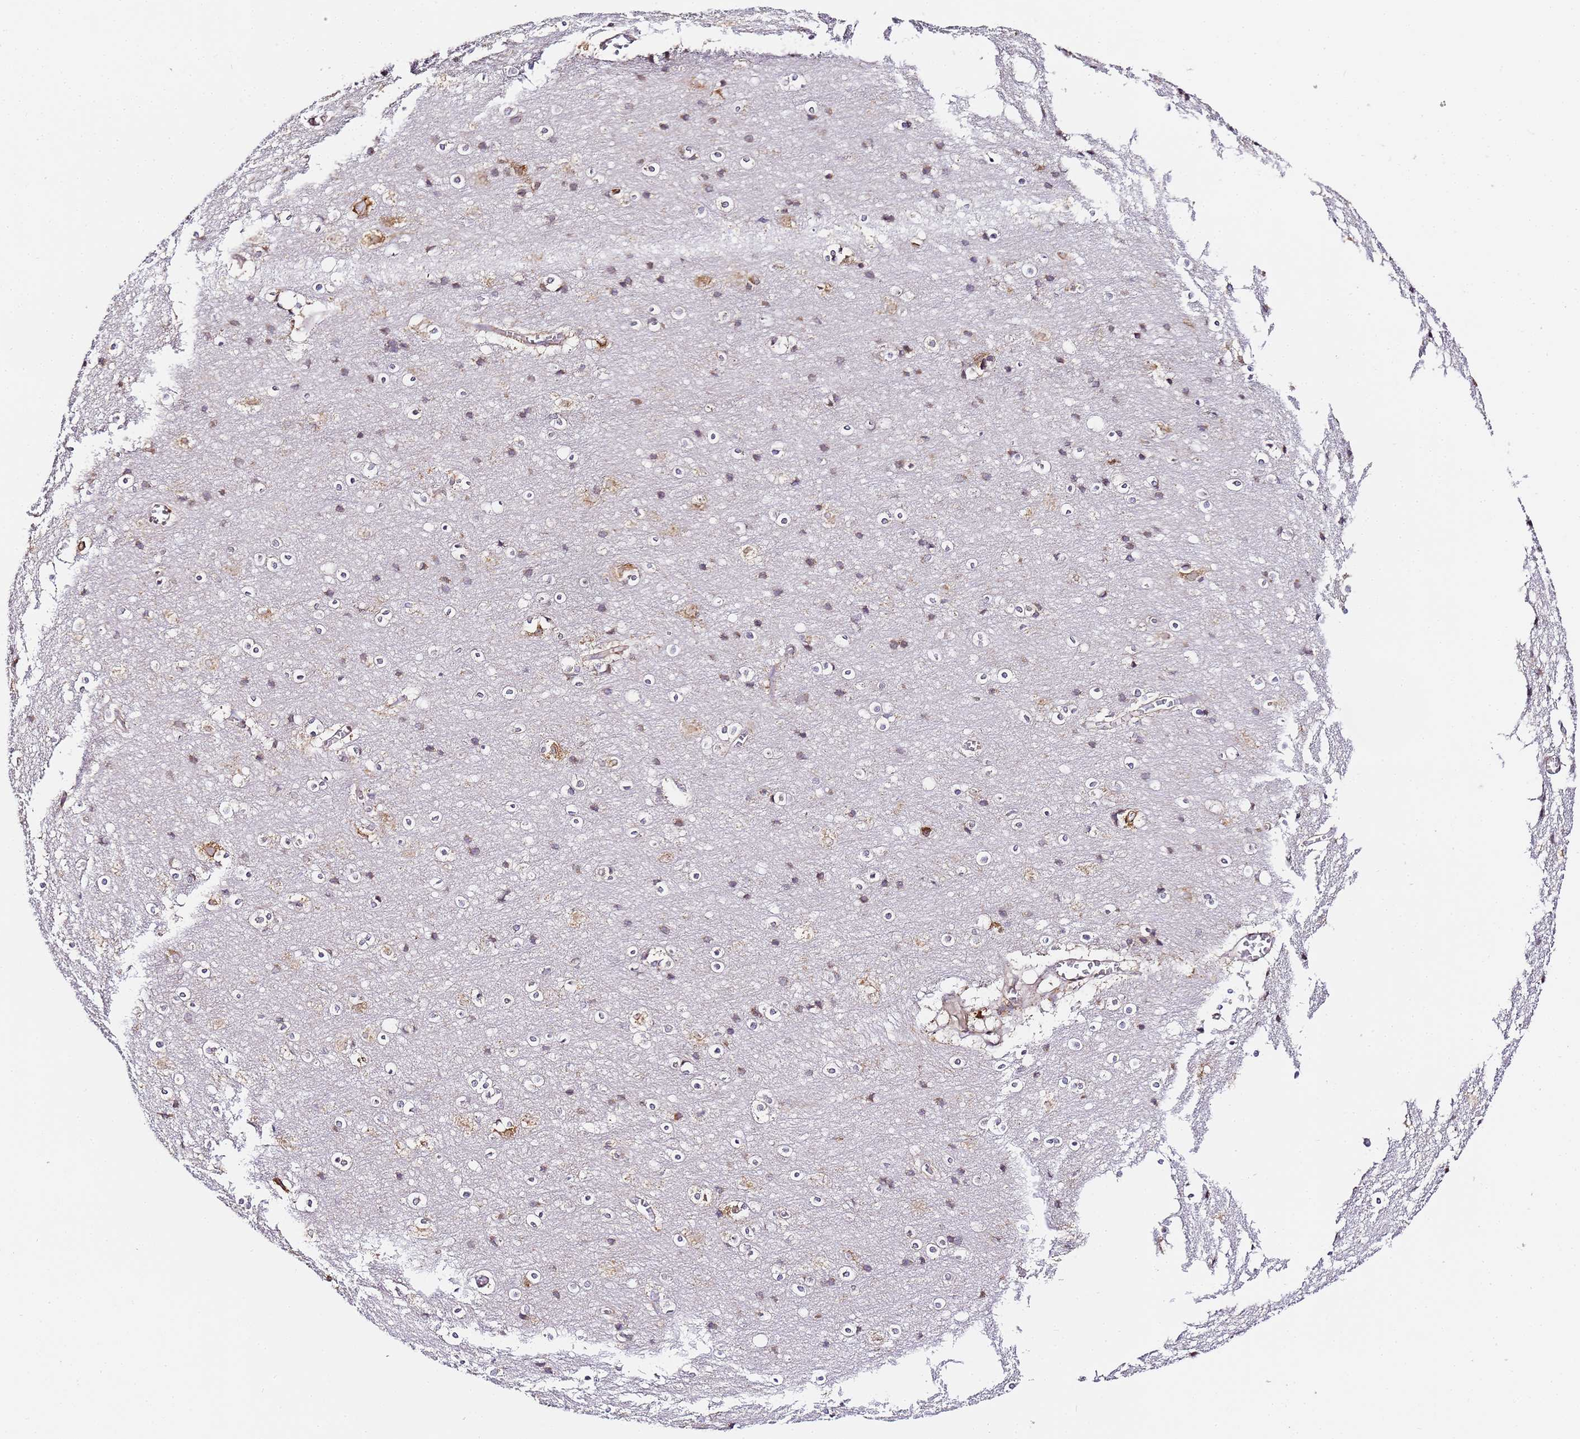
{"staining": {"intensity": "moderate", "quantity": "25%-75%", "location": "cytoplasmic/membranous"}, "tissue": "cerebral cortex", "cell_type": "Endothelial cells", "image_type": "normal", "snomed": [{"axis": "morphology", "description": "Normal tissue, NOS"}, {"axis": "topography", "description": "Cerebral cortex"}], "caption": "High-magnification brightfield microscopy of unremarkable cerebral cortex stained with DAB (3,3'-diaminobenzidine) (brown) and counterstained with hematoxylin (blue). endothelial cells exhibit moderate cytoplasmic/membranous expression is seen in about25%-75% of cells. The staining was performed using DAB (3,3'-diaminobenzidine), with brown indicating positive protein expression. Nuclei are stained blue with hematoxylin.", "gene": "RPL13A", "patient": {"sex": "male", "age": 54}}